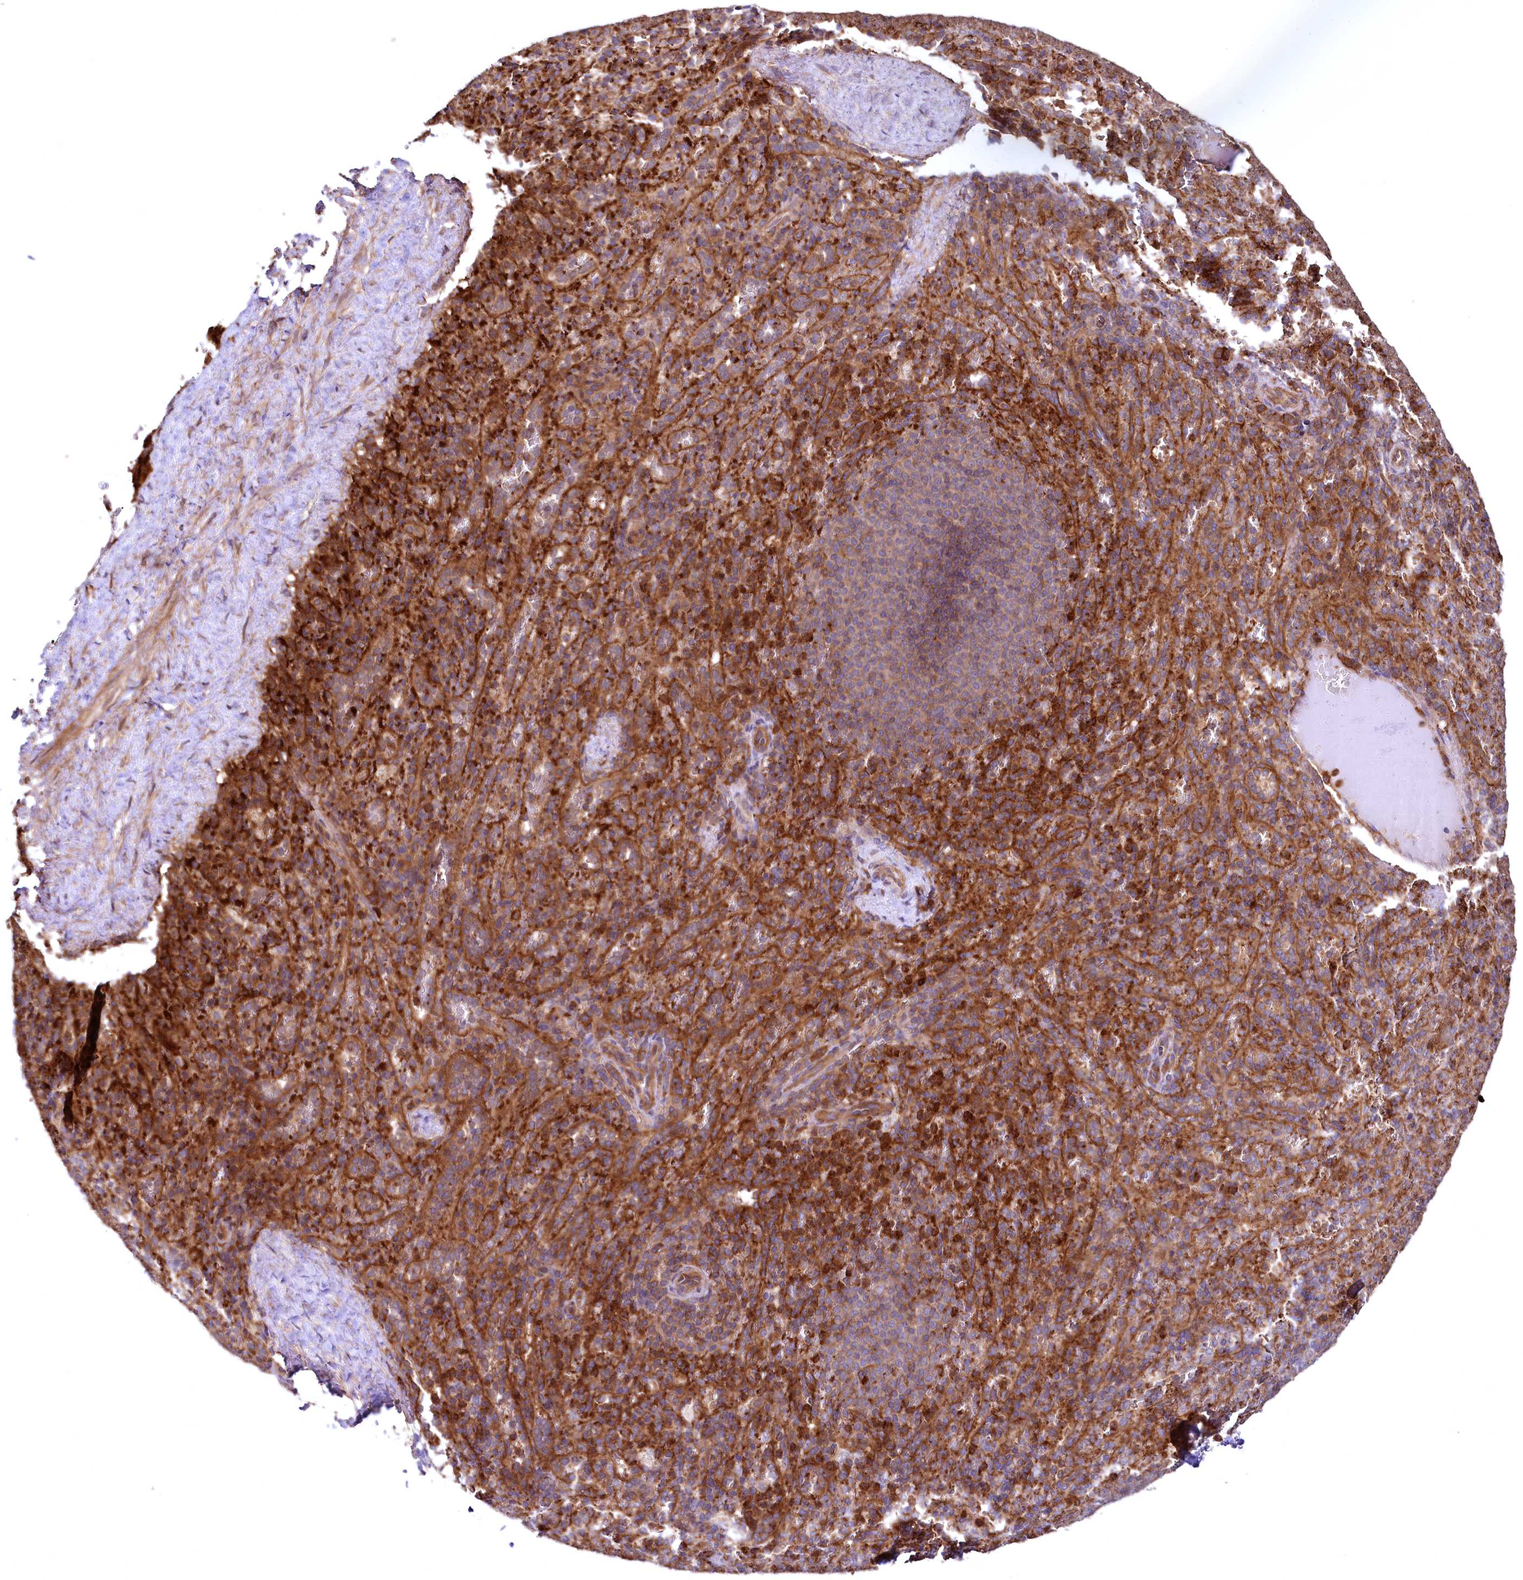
{"staining": {"intensity": "moderate", "quantity": ">75%", "location": "cytoplasmic/membranous"}, "tissue": "spleen", "cell_type": "Cells in red pulp", "image_type": "normal", "snomed": [{"axis": "morphology", "description": "Normal tissue, NOS"}, {"axis": "topography", "description": "Spleen"}], "caption": "Approximately >75% of cells in red pulp in unremarkable human spleen display moderate cytoplasmic/membranous protein expression as visualized by brown immunohistochemical staining.", "gene": "SVIP", "patient": {"sex": "female", "age": 21}}